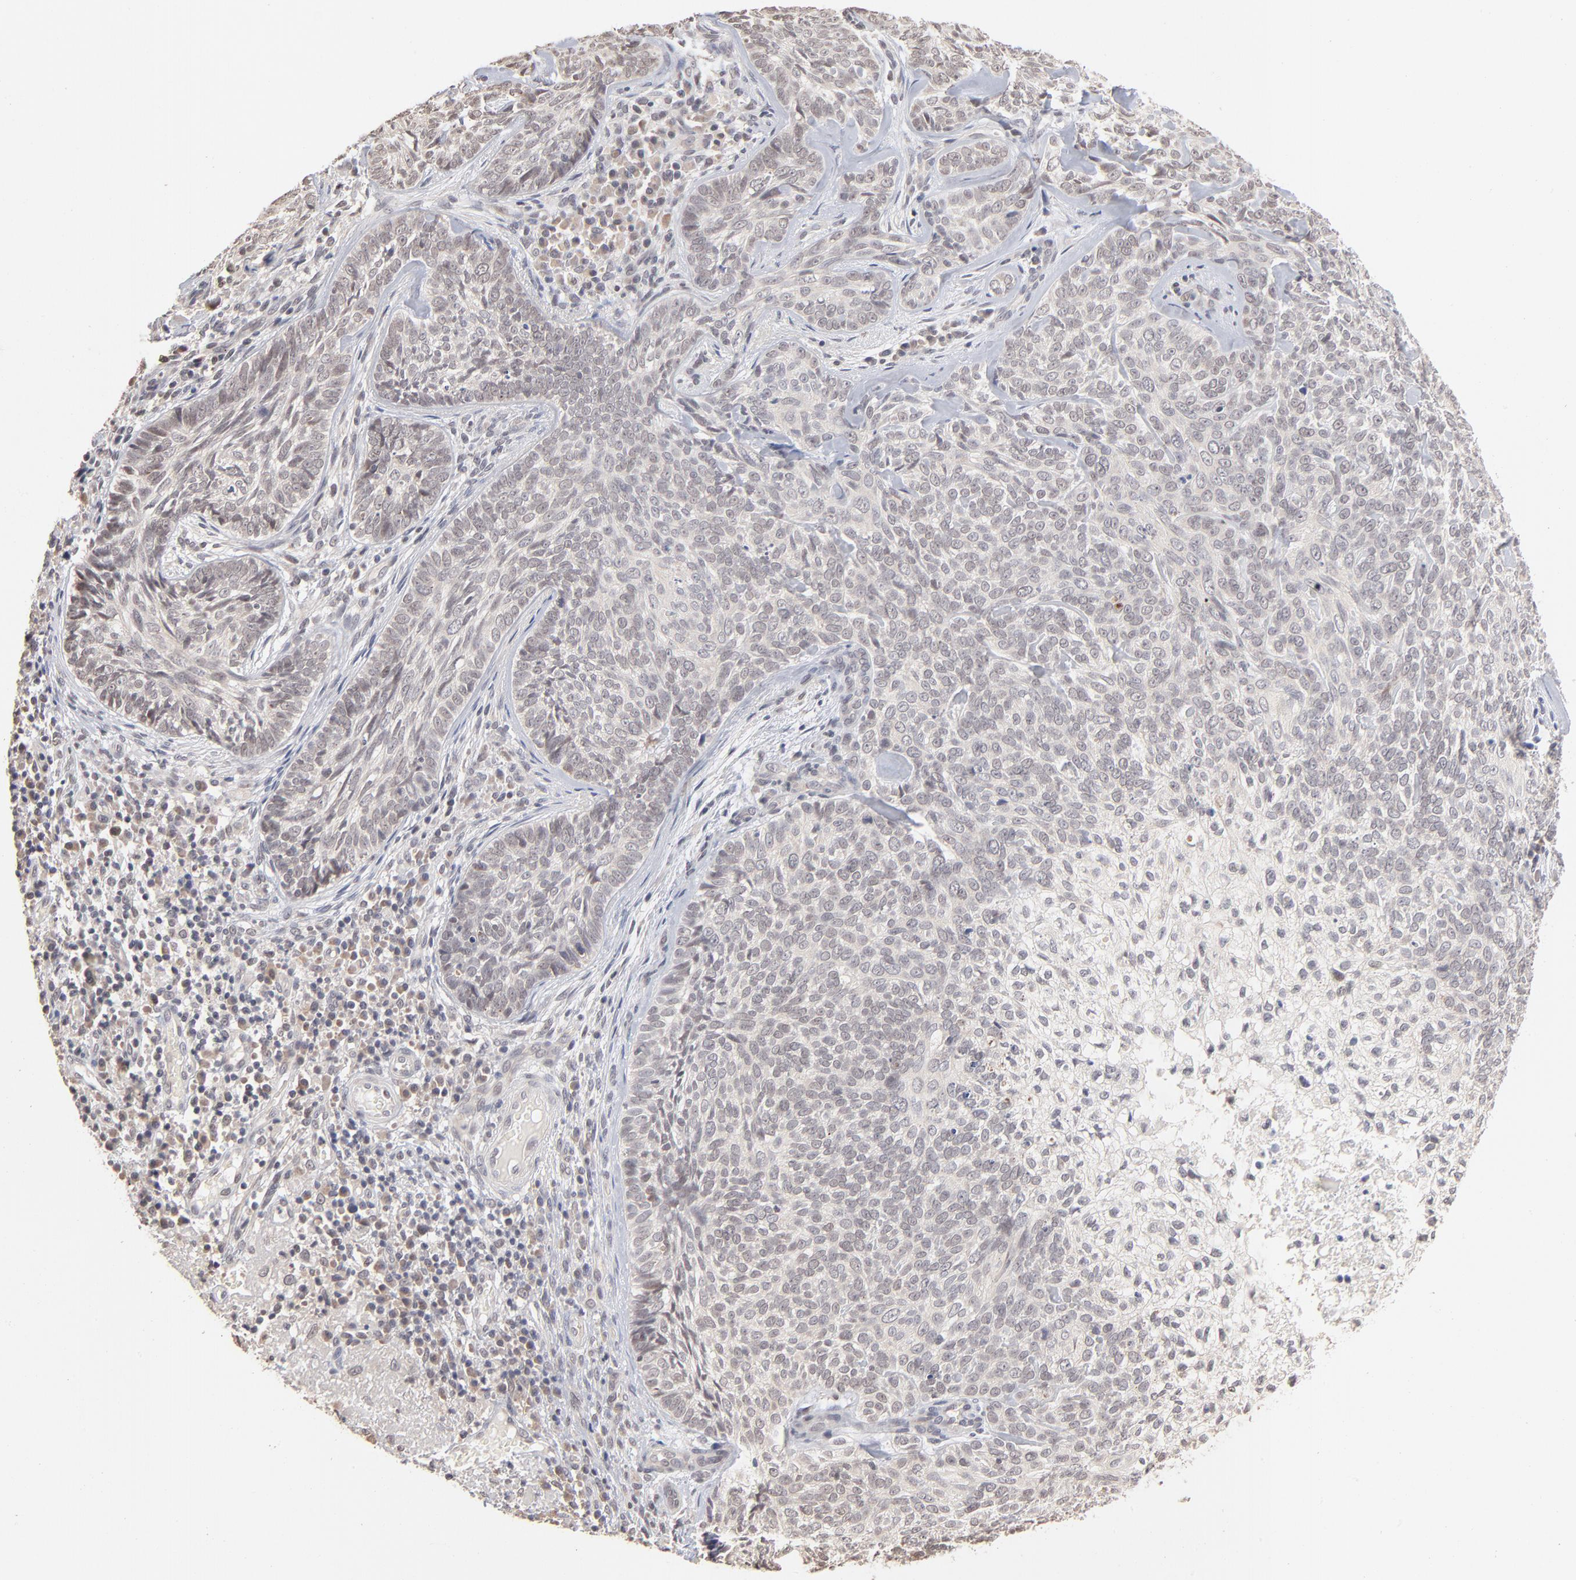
{"staining": {"intensity": "weak", "quantity": "<25%", "location": "nuclear"}, "tissue": "skin cancer", "cell_type": "Tumor cells", "image_type": "cancer", "snomed": [{"axis": "morphology", "description": "Basal cell carcinoma"}, {"axis": "topography", "description": "Skin"}], "caption": "Skin cancer was stained to show a protein in brown. There is no significant staining in tumor cells. Brightfield microscopy of IHC stained with DAB (3,3'-diaminobenzidine) (brown) and hematoxylin (blue), captured at high magnification.", "gene": "MSL2", "patient": {"sex": "male", "age": 72}}